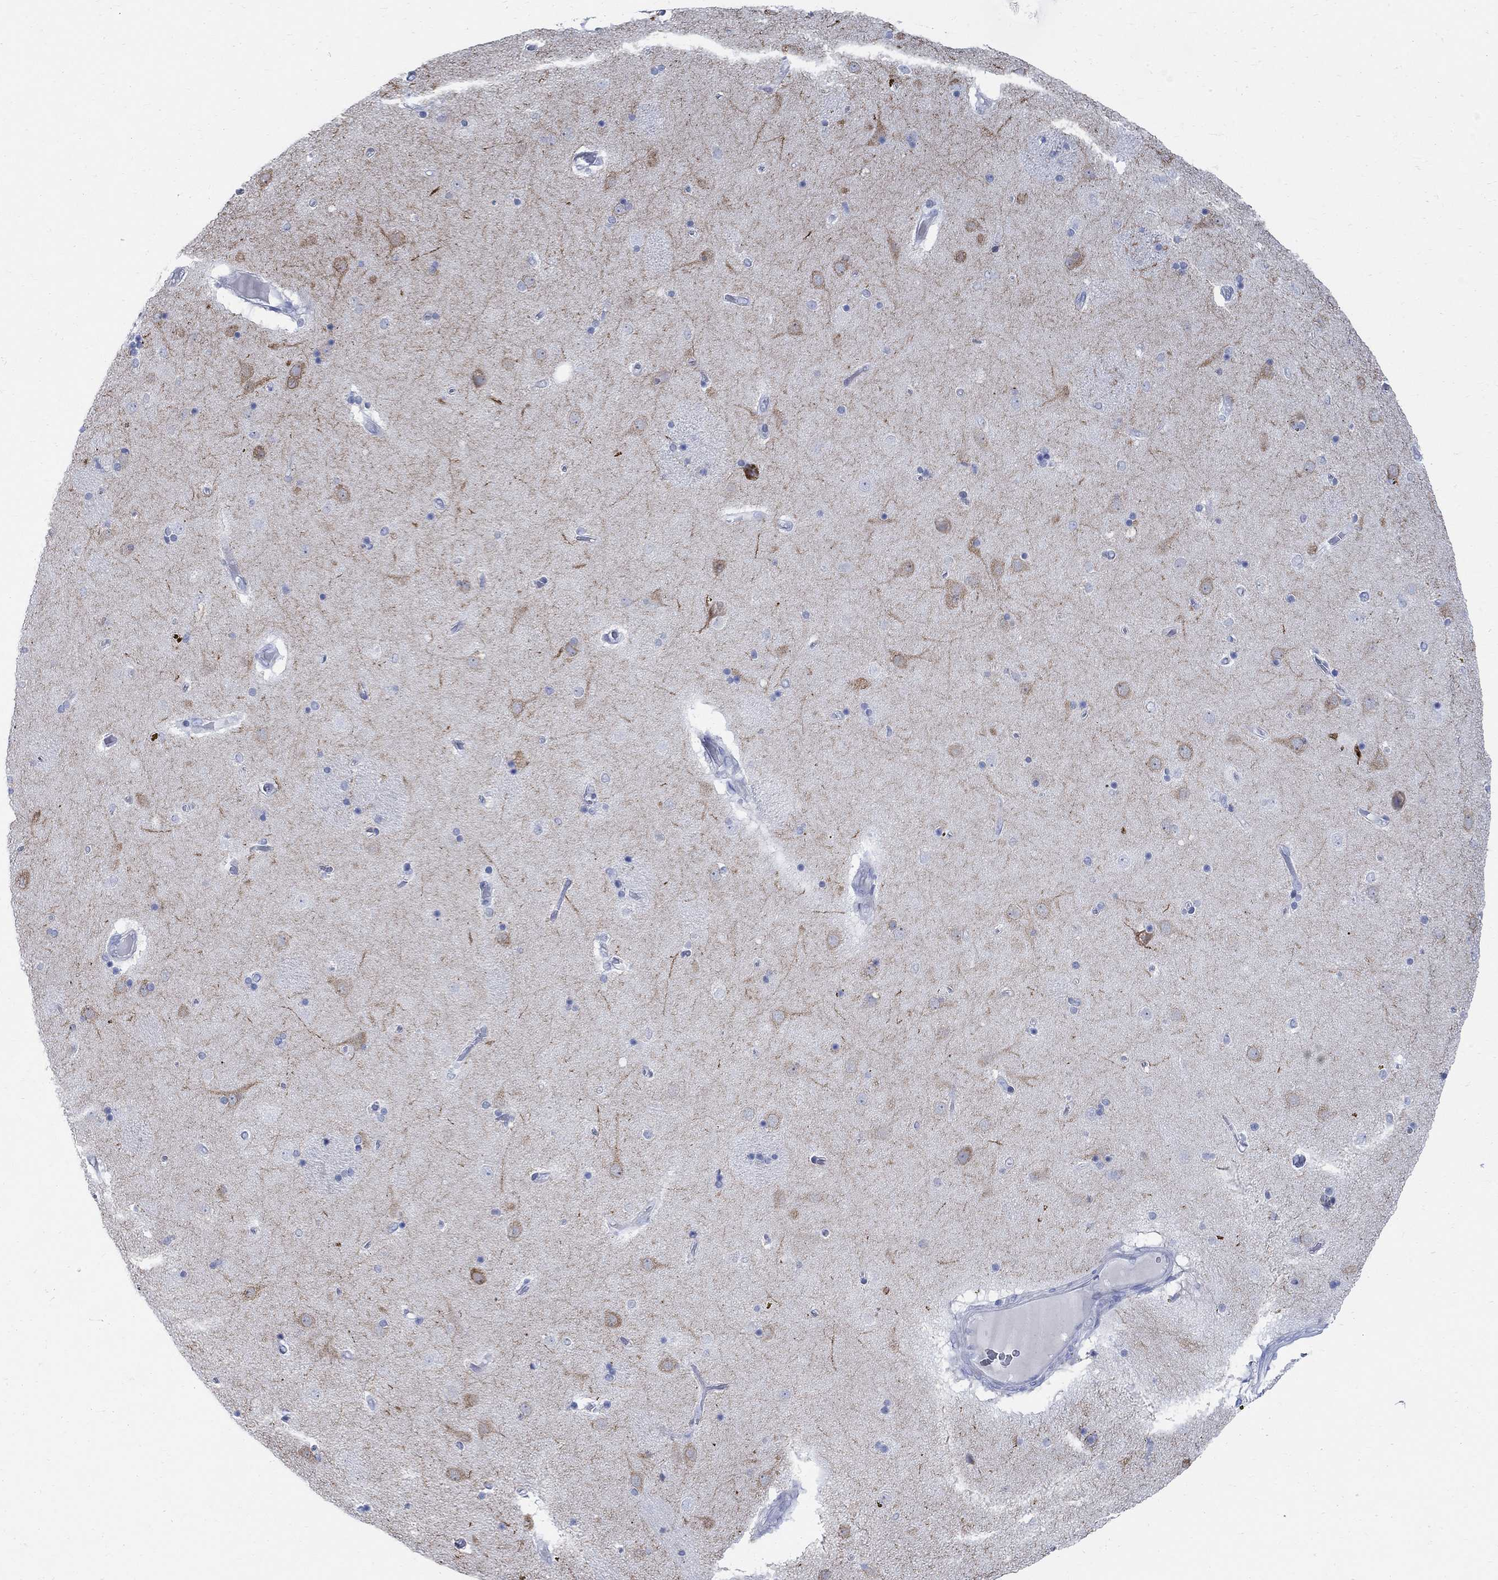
{"staining": {"intensity": "negative", "quantity": "none", "location": "none"}, "tissue": "caudate", "cell_type": "Glial cells", "image_type": "normal", "snomed": [{"axis": "morphology", "description": "Normal tissue, NOS"}, {"axis": "topography", "description": "Lateral ventricle wall"}], "caption": "Caudate stained for a protein using immunohistochemistry displays no expression glial cells.", "gene": "CAMK2N1", "patient": {"sex": "male", "age": 54}}